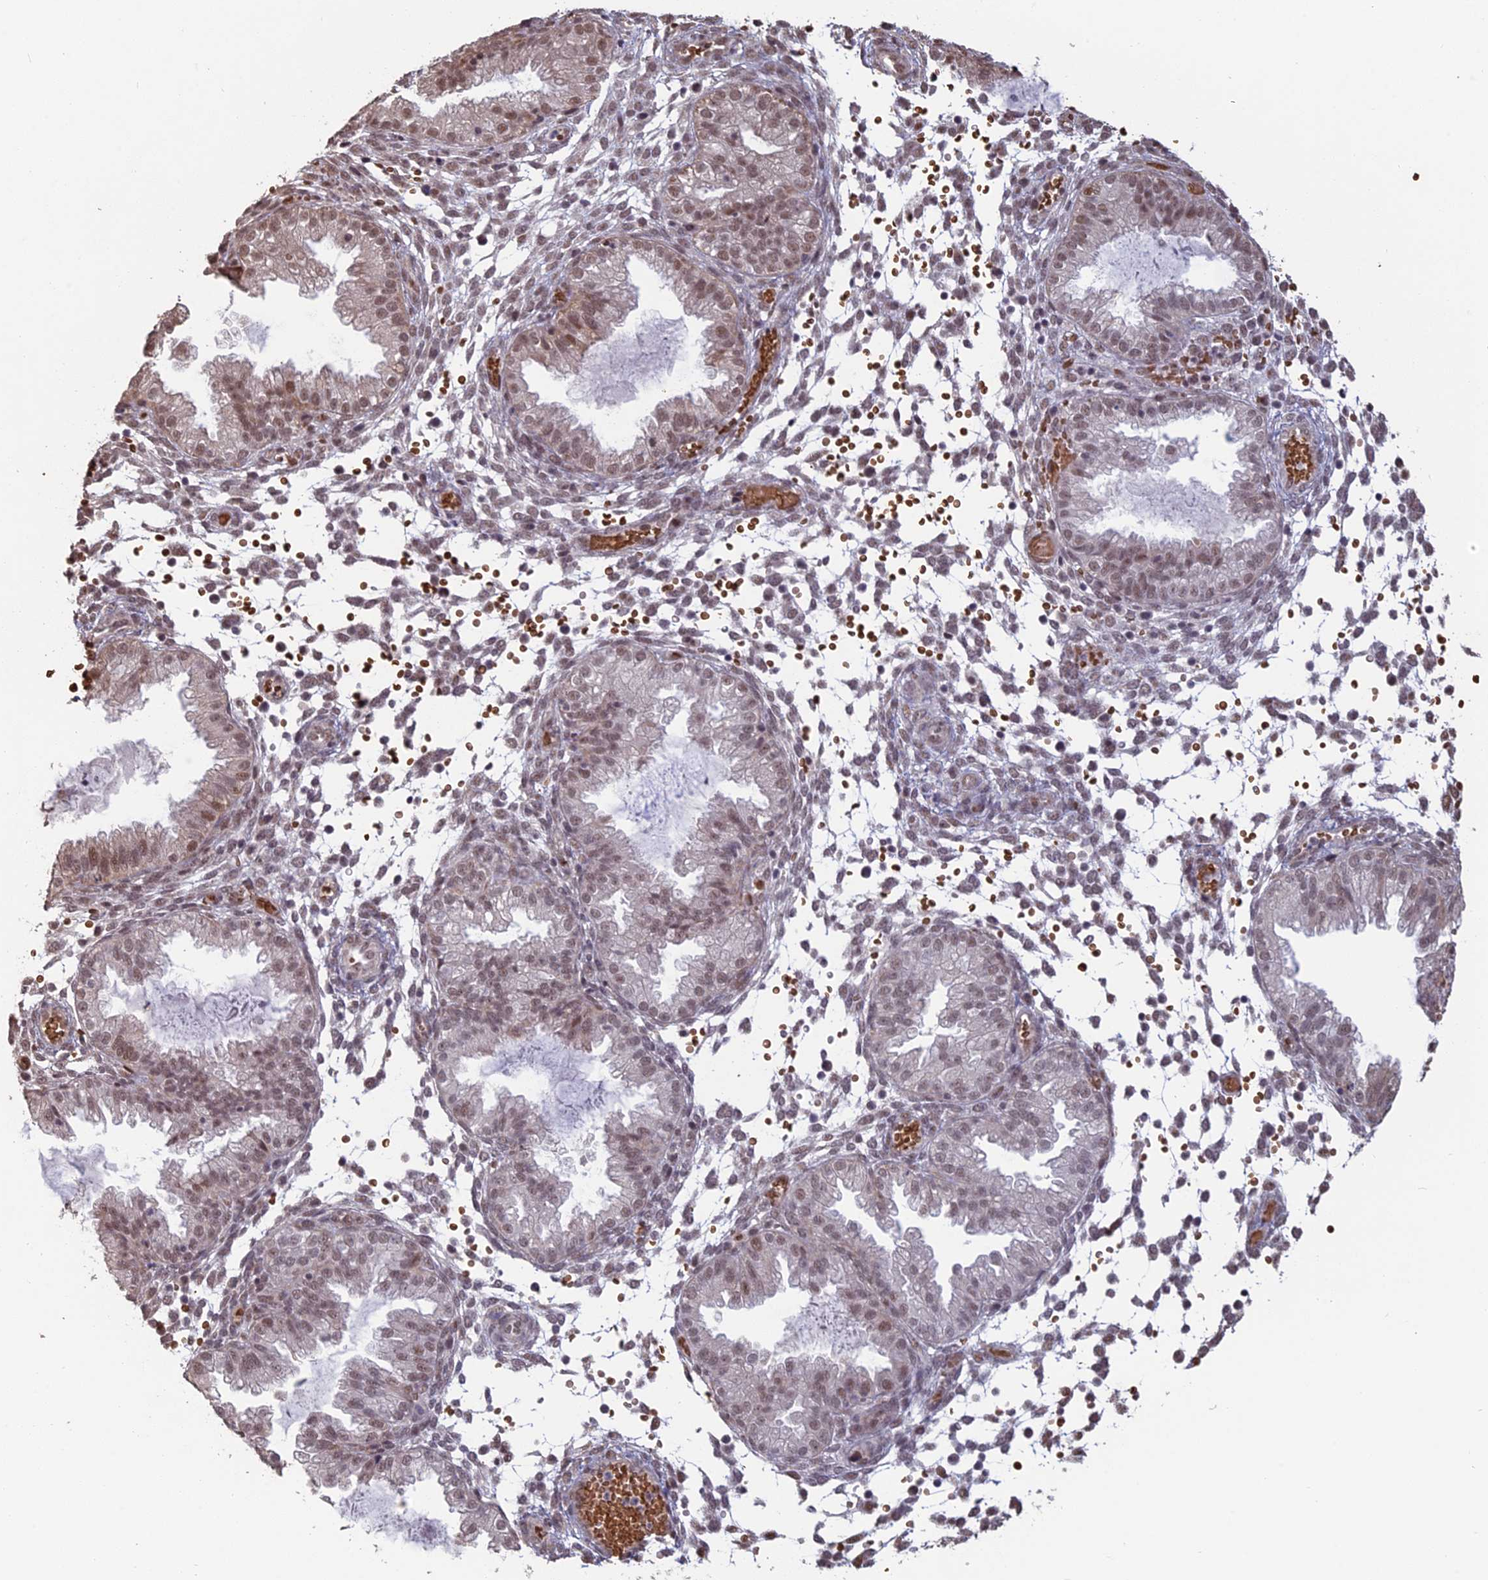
{"staining": {"intensity": "moderate", "quantity": "<25%", "location": "nuclear"}, "tissue": "endometrium", "cell_type": "Cells in endometrial stroma", "image_type": "normal", "snomed": [{"axis": "morphology", "description": "Normal tissue, NOS"}, {"axis": "topography", "description": "Endometrium"}], "caption": "Protein staining of normal endometrium demonstrates moderate nuclear positivity in about <25% of cells in endometrial stroma.", "gene": "MFAP1", "patient": {"sex": "female", "age": 33}}